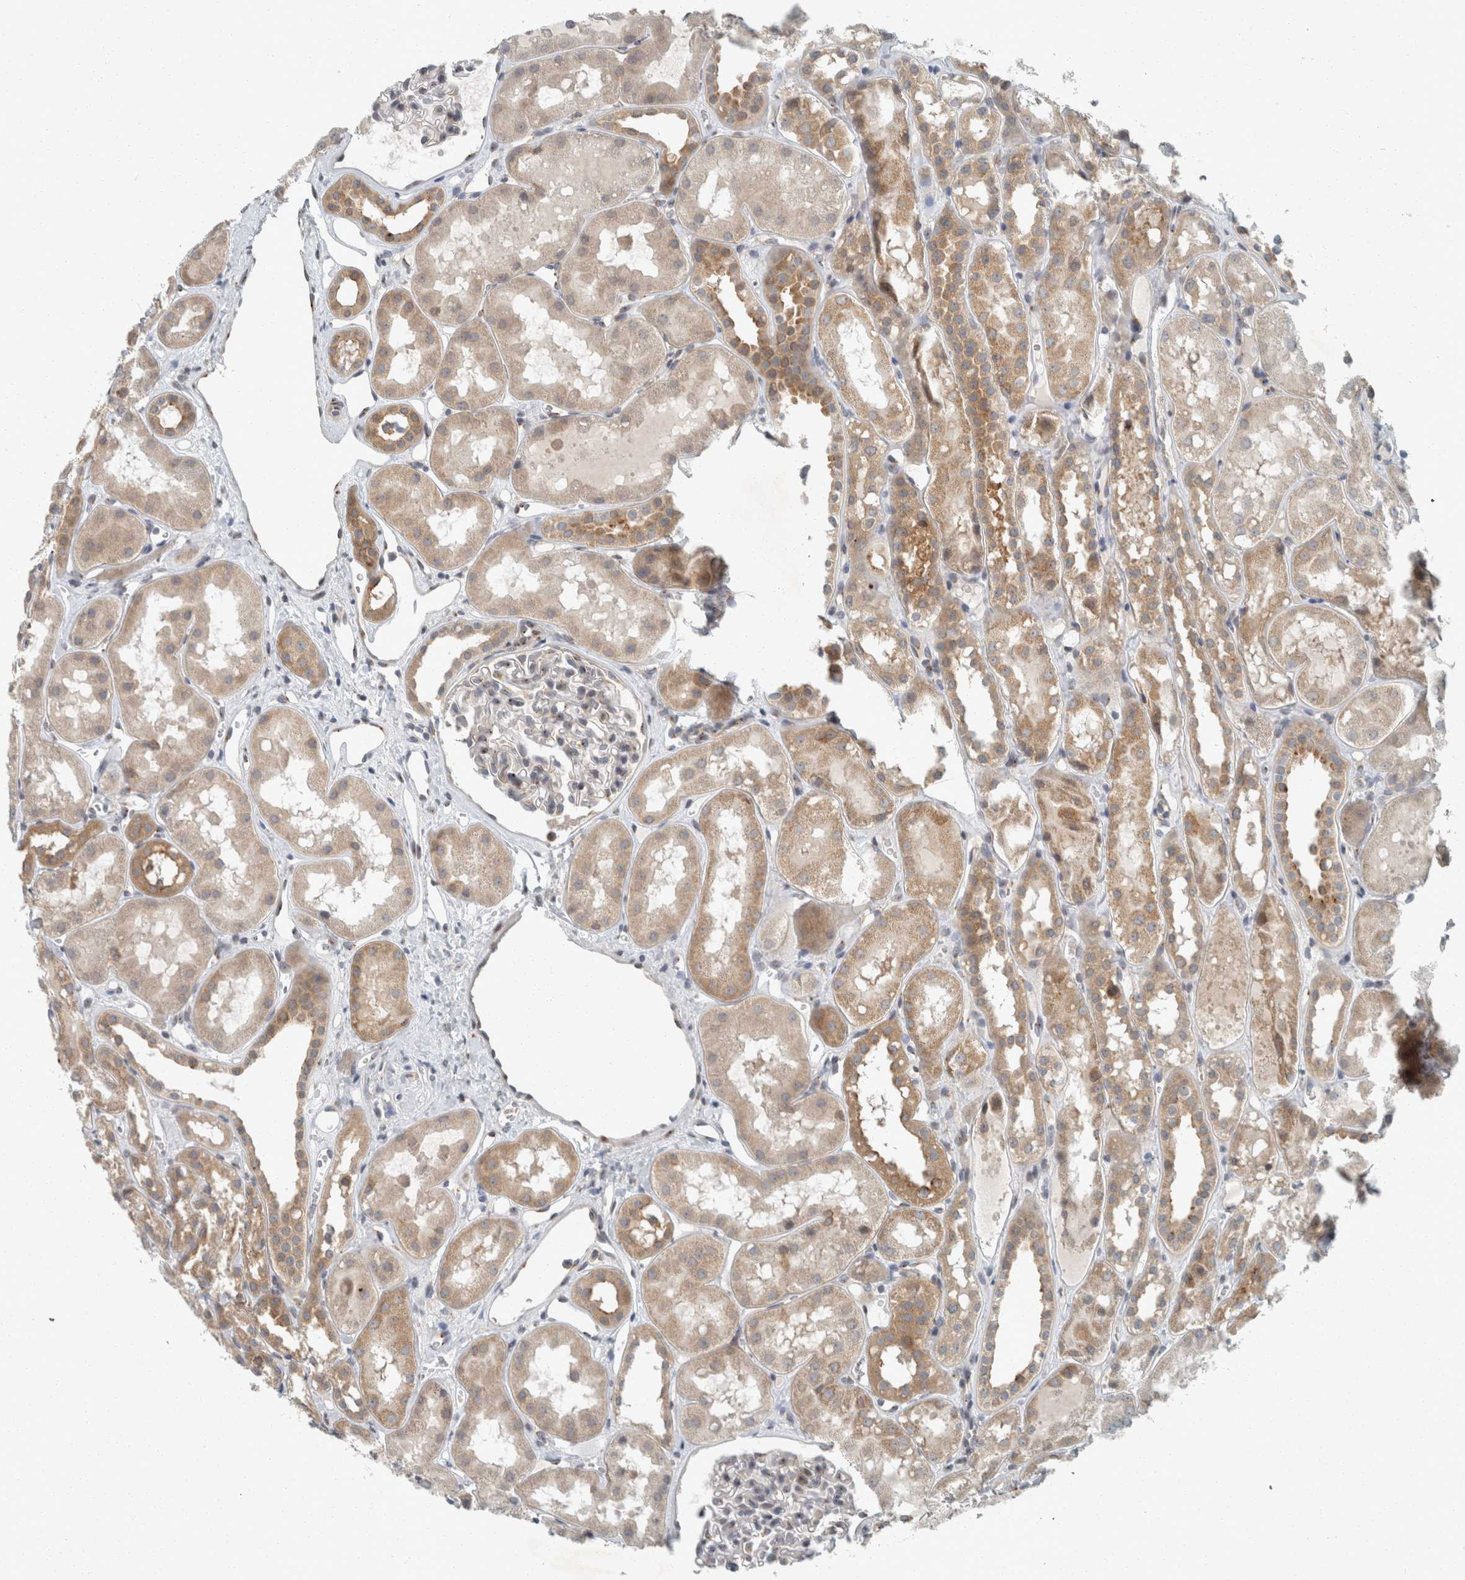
{"staining": {"intensity": "weak", "quantity": "<25%", "location": "cytoplasmic/membranous"}, "tissue": "kidney", "cell_type": "Cells in glomeruli", "image_type": "normal", "snomed": [{"axis": "morphology", "description": "Normal tissue, NOS"}, {"axis": "topography", "description": "Kidney"}], "caption": "Immunohistochemistry (IHC) photomicrograph of benign kidney stained for a protein (brown), which shows no positivity in cells in glomeruli. (DAB (3,3'-diaminobenzidine) immunohistochemistry (IHC) with hematoxylin counter stain).", "gene": "KIF1C", "patient": {"sex": "male", "age": 16}}